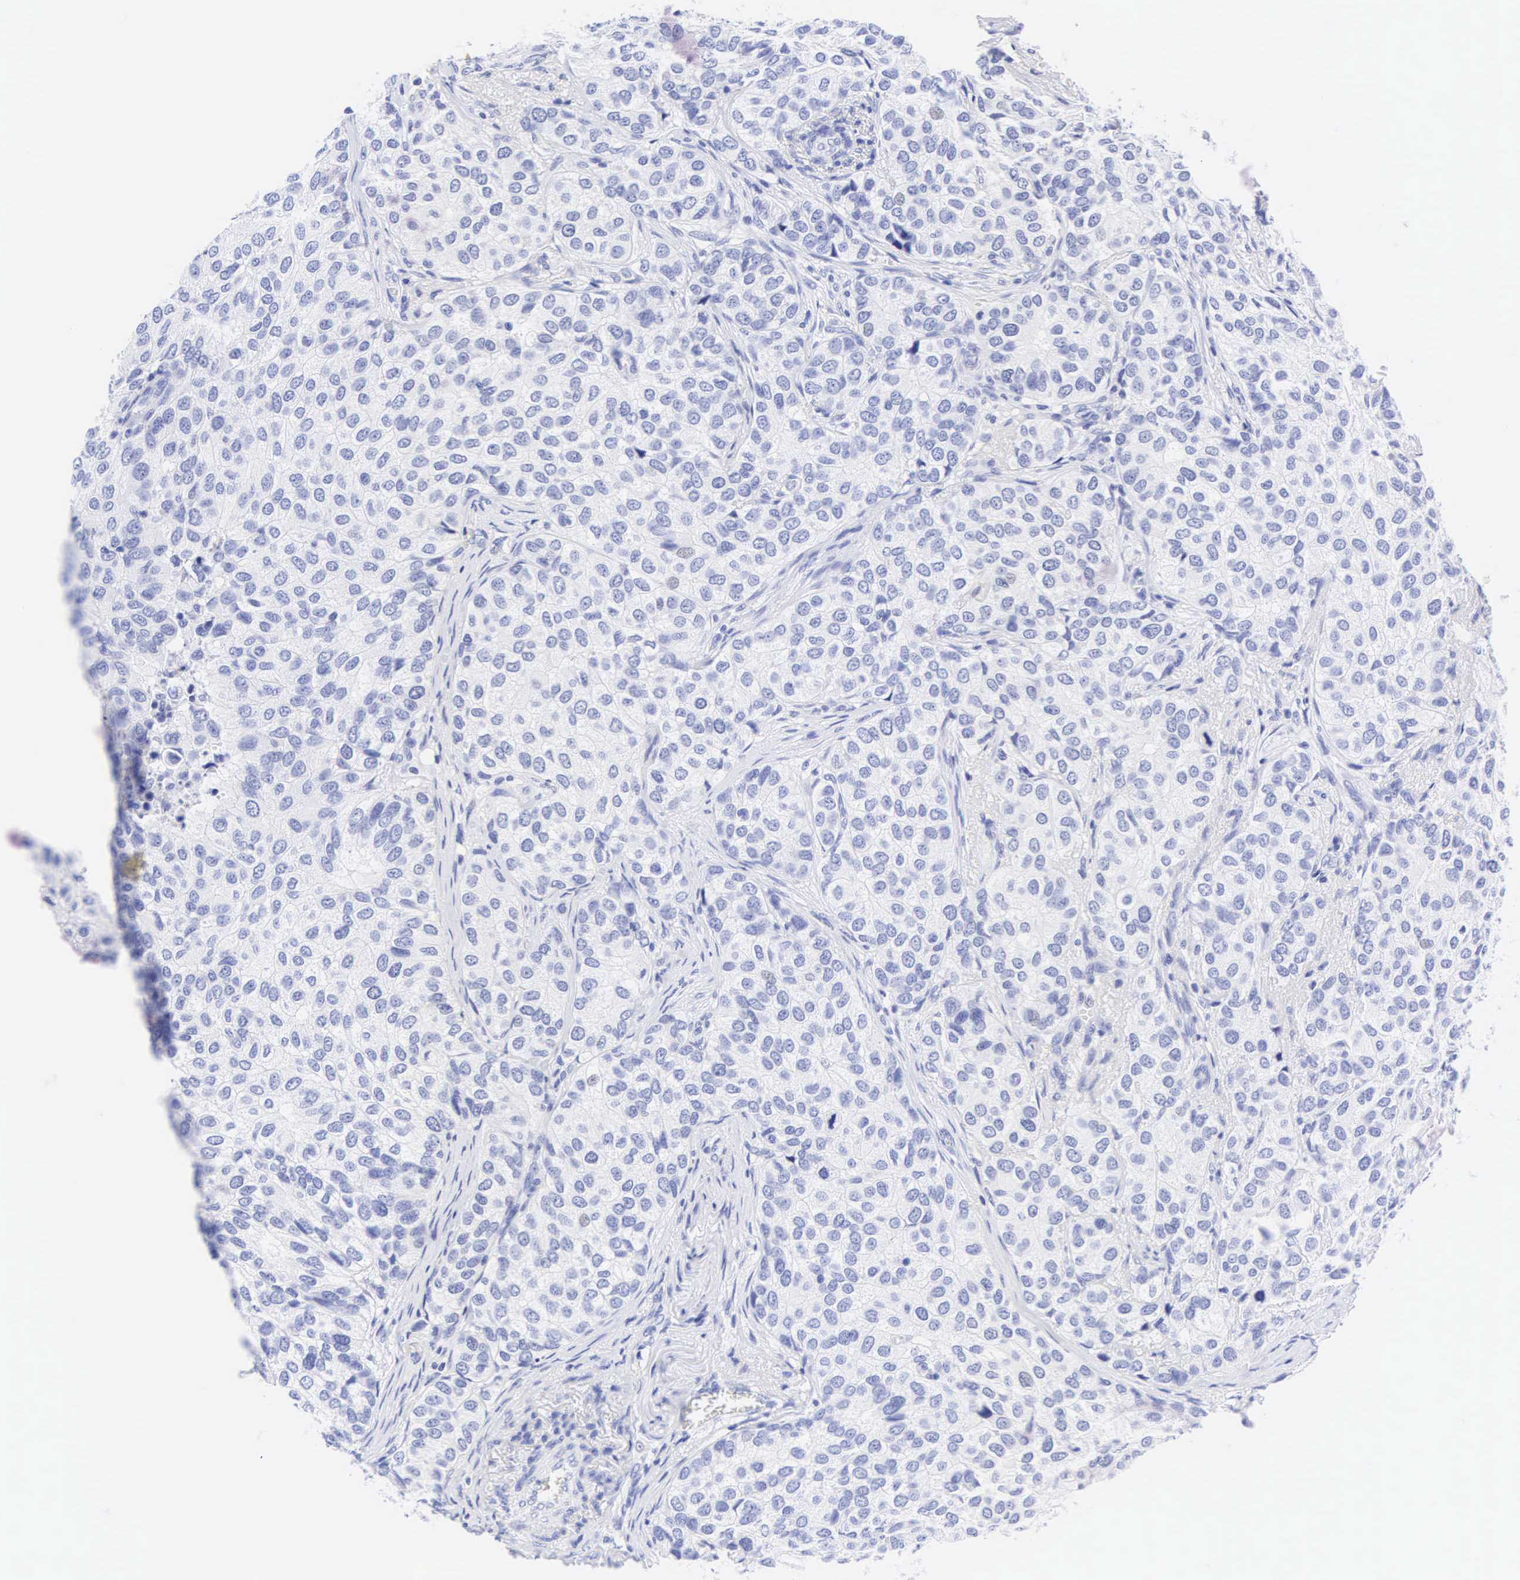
{"staining": {"intensity": "negative", "quantity": "none", "location": "none"}, "tissue": "breast cancer", "cell_type": "Tumor cells", "image_type": "cancer", "snomed": [{"axis": "morphology", "description": "Duct carcinoma"}, {"axis": "topography", "description": "Breast"}], "caption": "Protein analysis of breast cancer (infiltrating ductal carcinoma) shows no significant positivity in tumor cells.", "gene": "KRT20", "patient": {"sex": "female", "age": 68}}